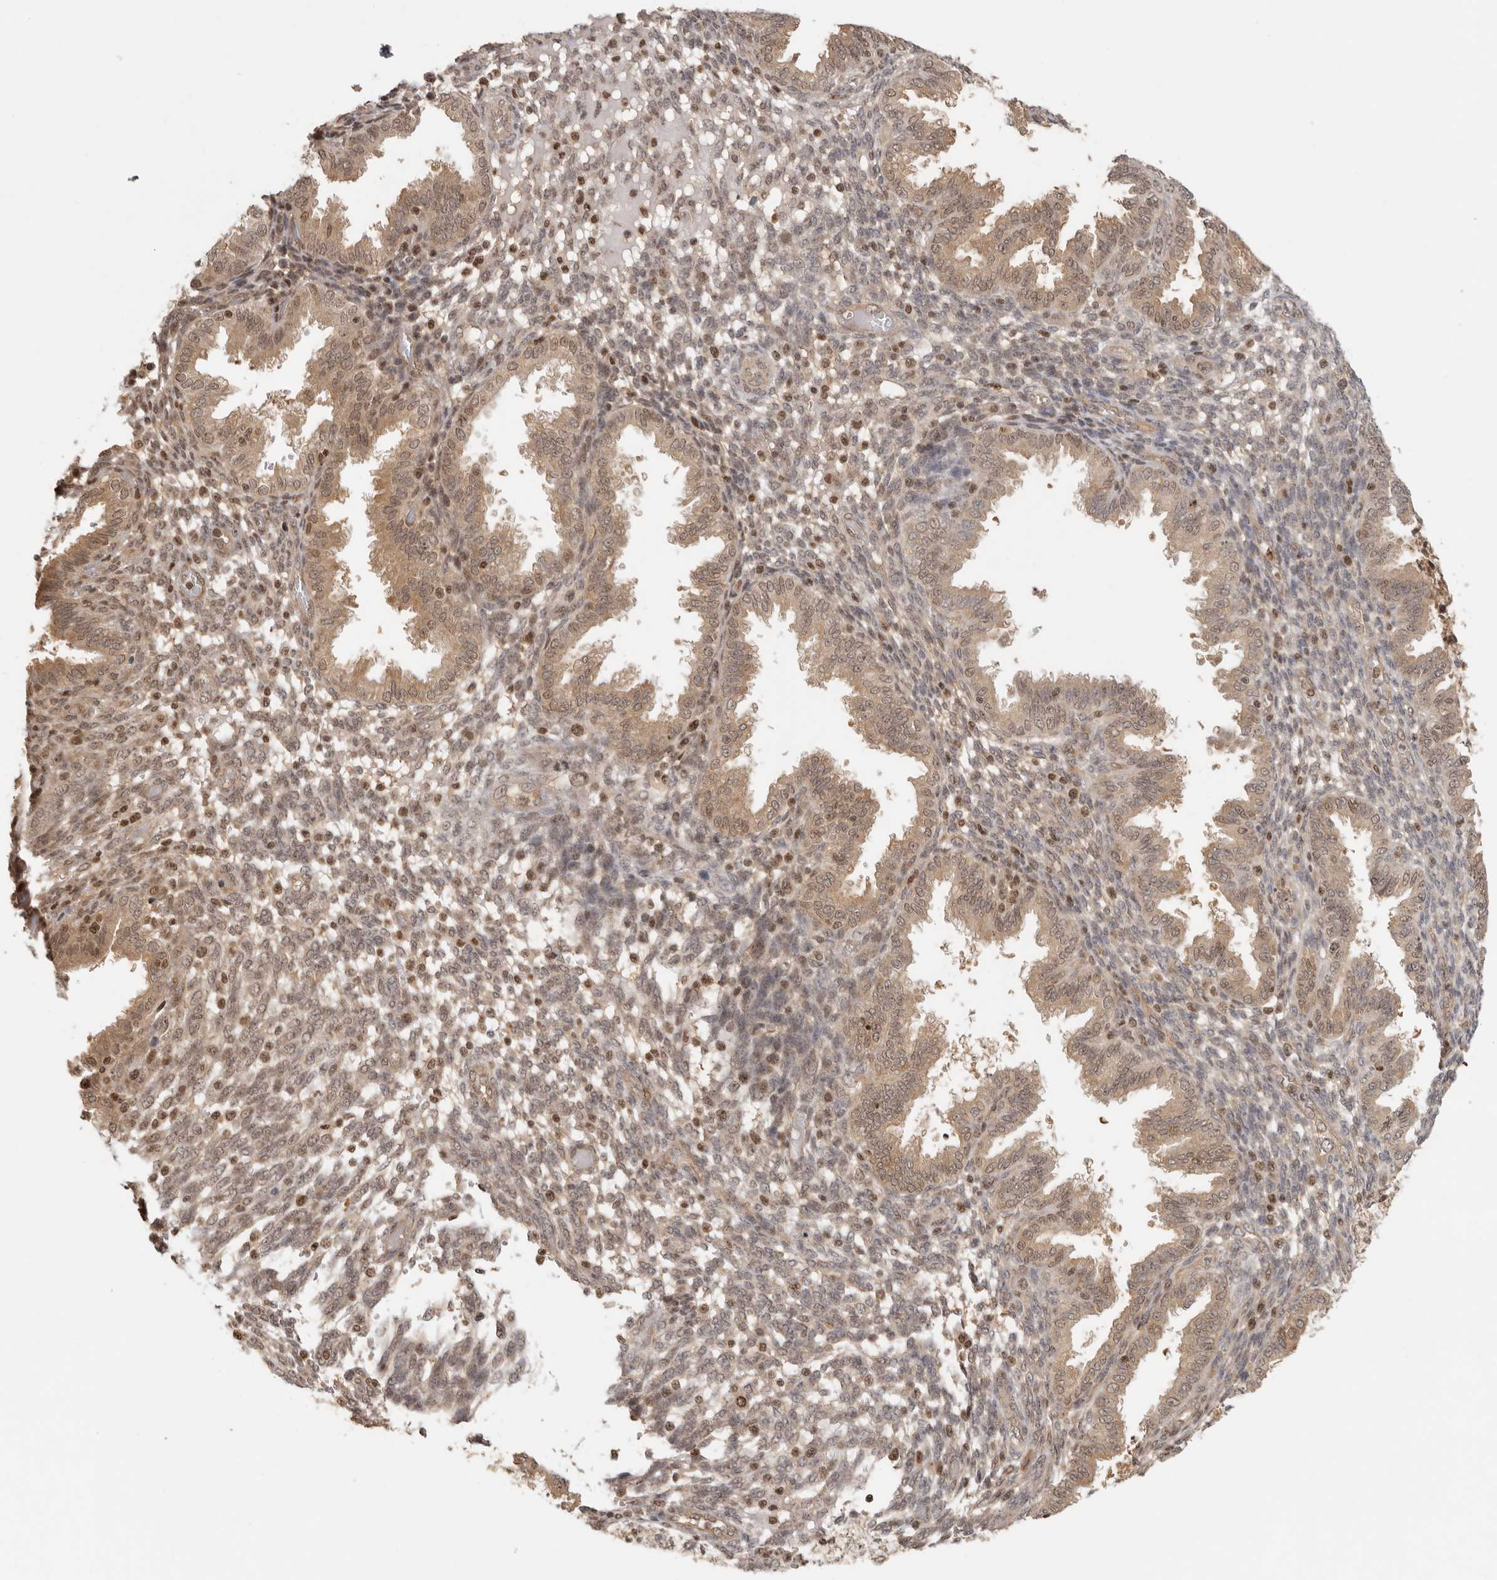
{"staining": {"intensity": "moderate", "quantity": "25%-75%", "location": "cytoplasmic/membranous,nuclear"}, "tissue": "endometrium", "cell_type": "Cells in endometrial stroma", "image_type": "normal", "snomed": [{"axis": "morphology", "description": "Normal tissue, NOS"}, {"axis": "topography", "description": "Endometrium"}], "caption": "IHC staining of unremarkable endometrium, which shows medium levels of moderate cytoplasmic/membranous,nuclear staining in approximately 25%-75% of cells in endometrial stroma indicating moderate cytoplasmic/membranous,nuclear protein staining. The staining was performed using DAB (brown) for protein detection and nuclei were counterstained in hematoxylin (blue).", "gene": "PSMA5", "patient": {"sex": "female", "age": 33}}